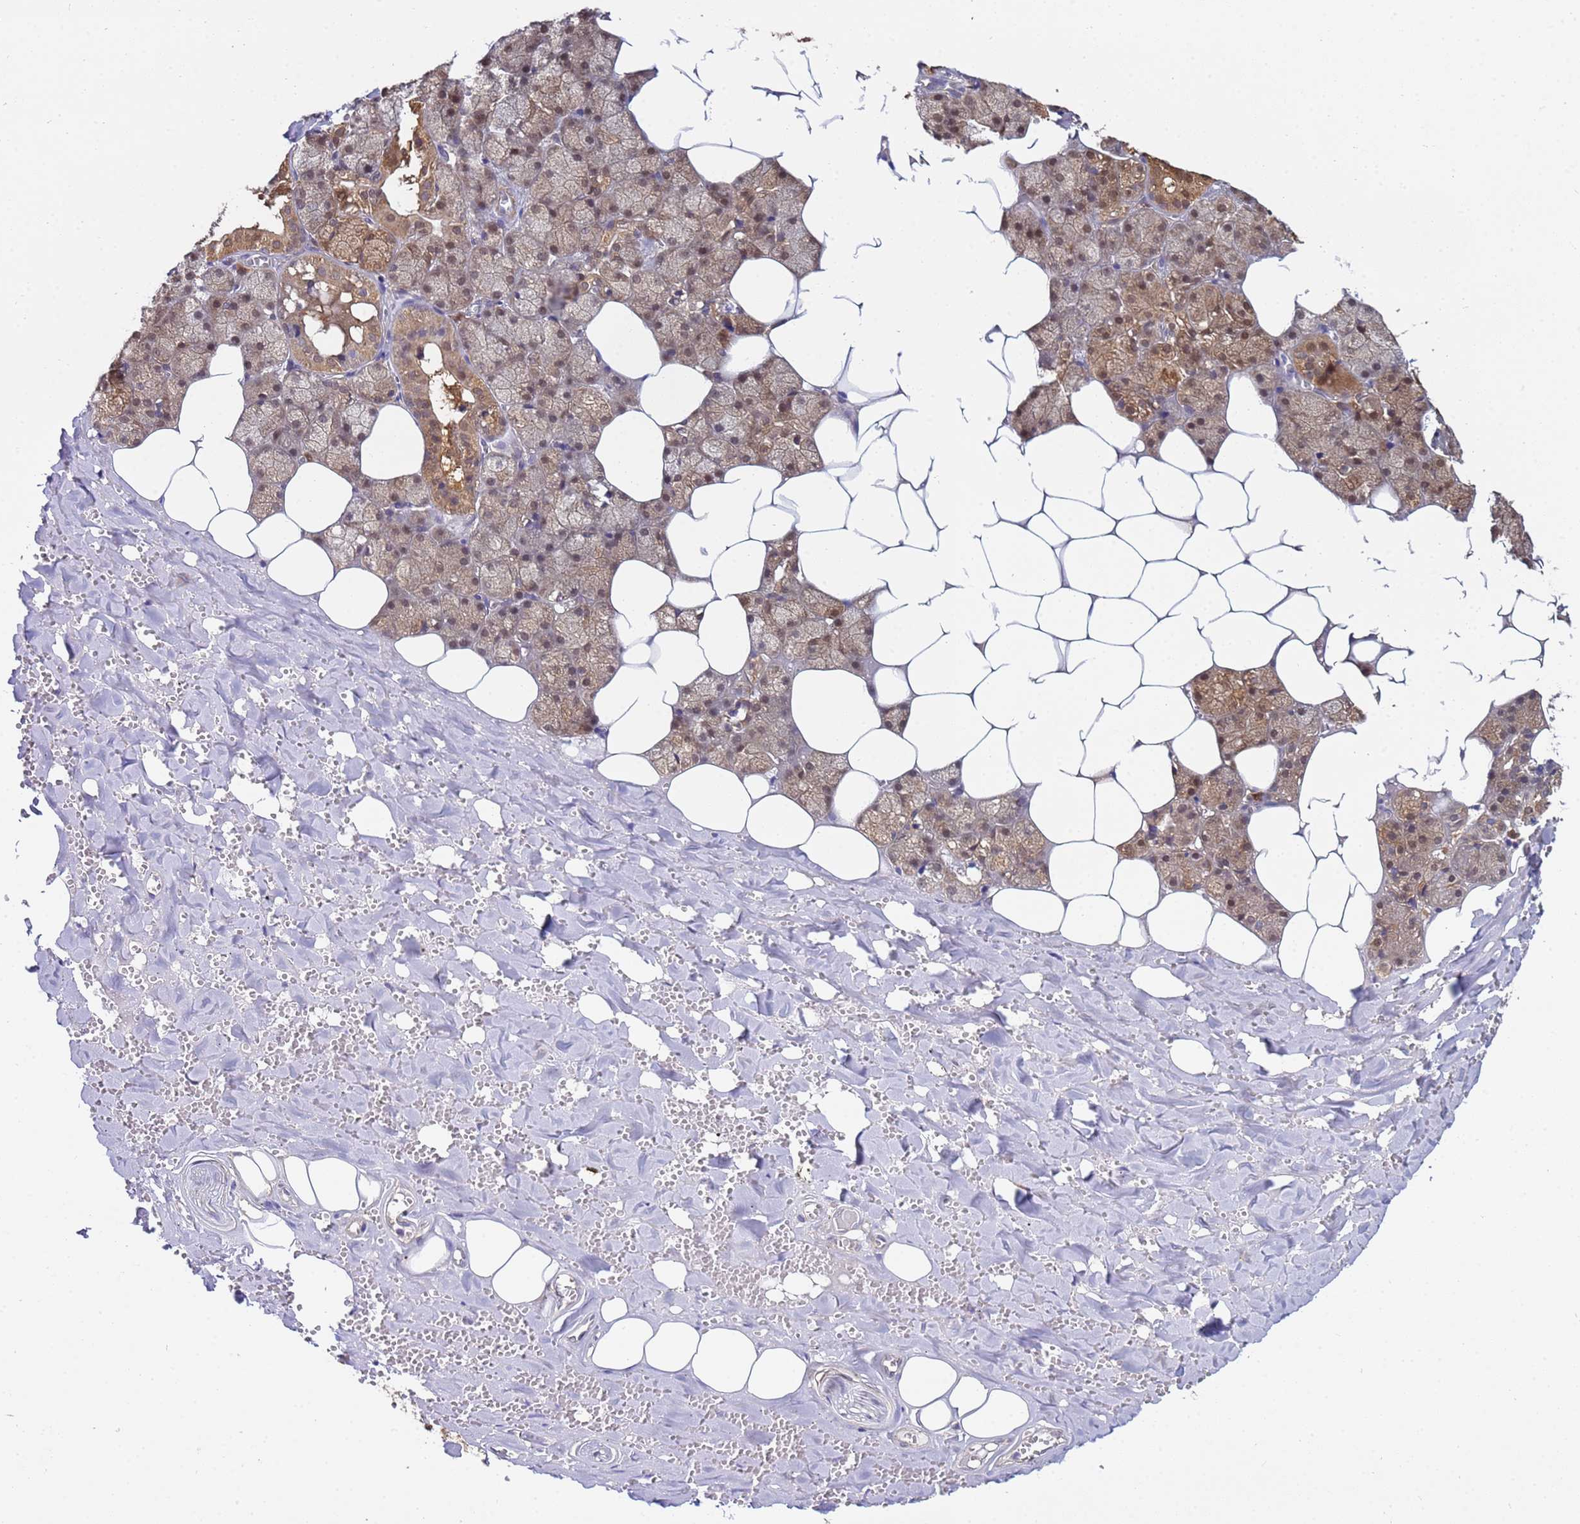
{"staining": {"intensity": "moderate", "quantity": ">75%", "location": "cytoplasmic/membranous"}, "tissue": "salivary gland", "cell_type": "Glandular cells", "image_type": "normal", "snomed": [{"axis": "morphology", "description": "Normal tissue, NOS"}, {"axis": "topography", "description": "Salivary gland"}], "caption": "Brown immunohistochemical staining in normal salivary gland shows moderate cytoplasmic/membranous positivity in about >75% of glandular cells. Using DAB (brown) and hematoxylin (blue) stains, captured at high magnification using brightfield microscopy.", "gene": "NAXE", "patient": {"sex": "male", "age": 62}}